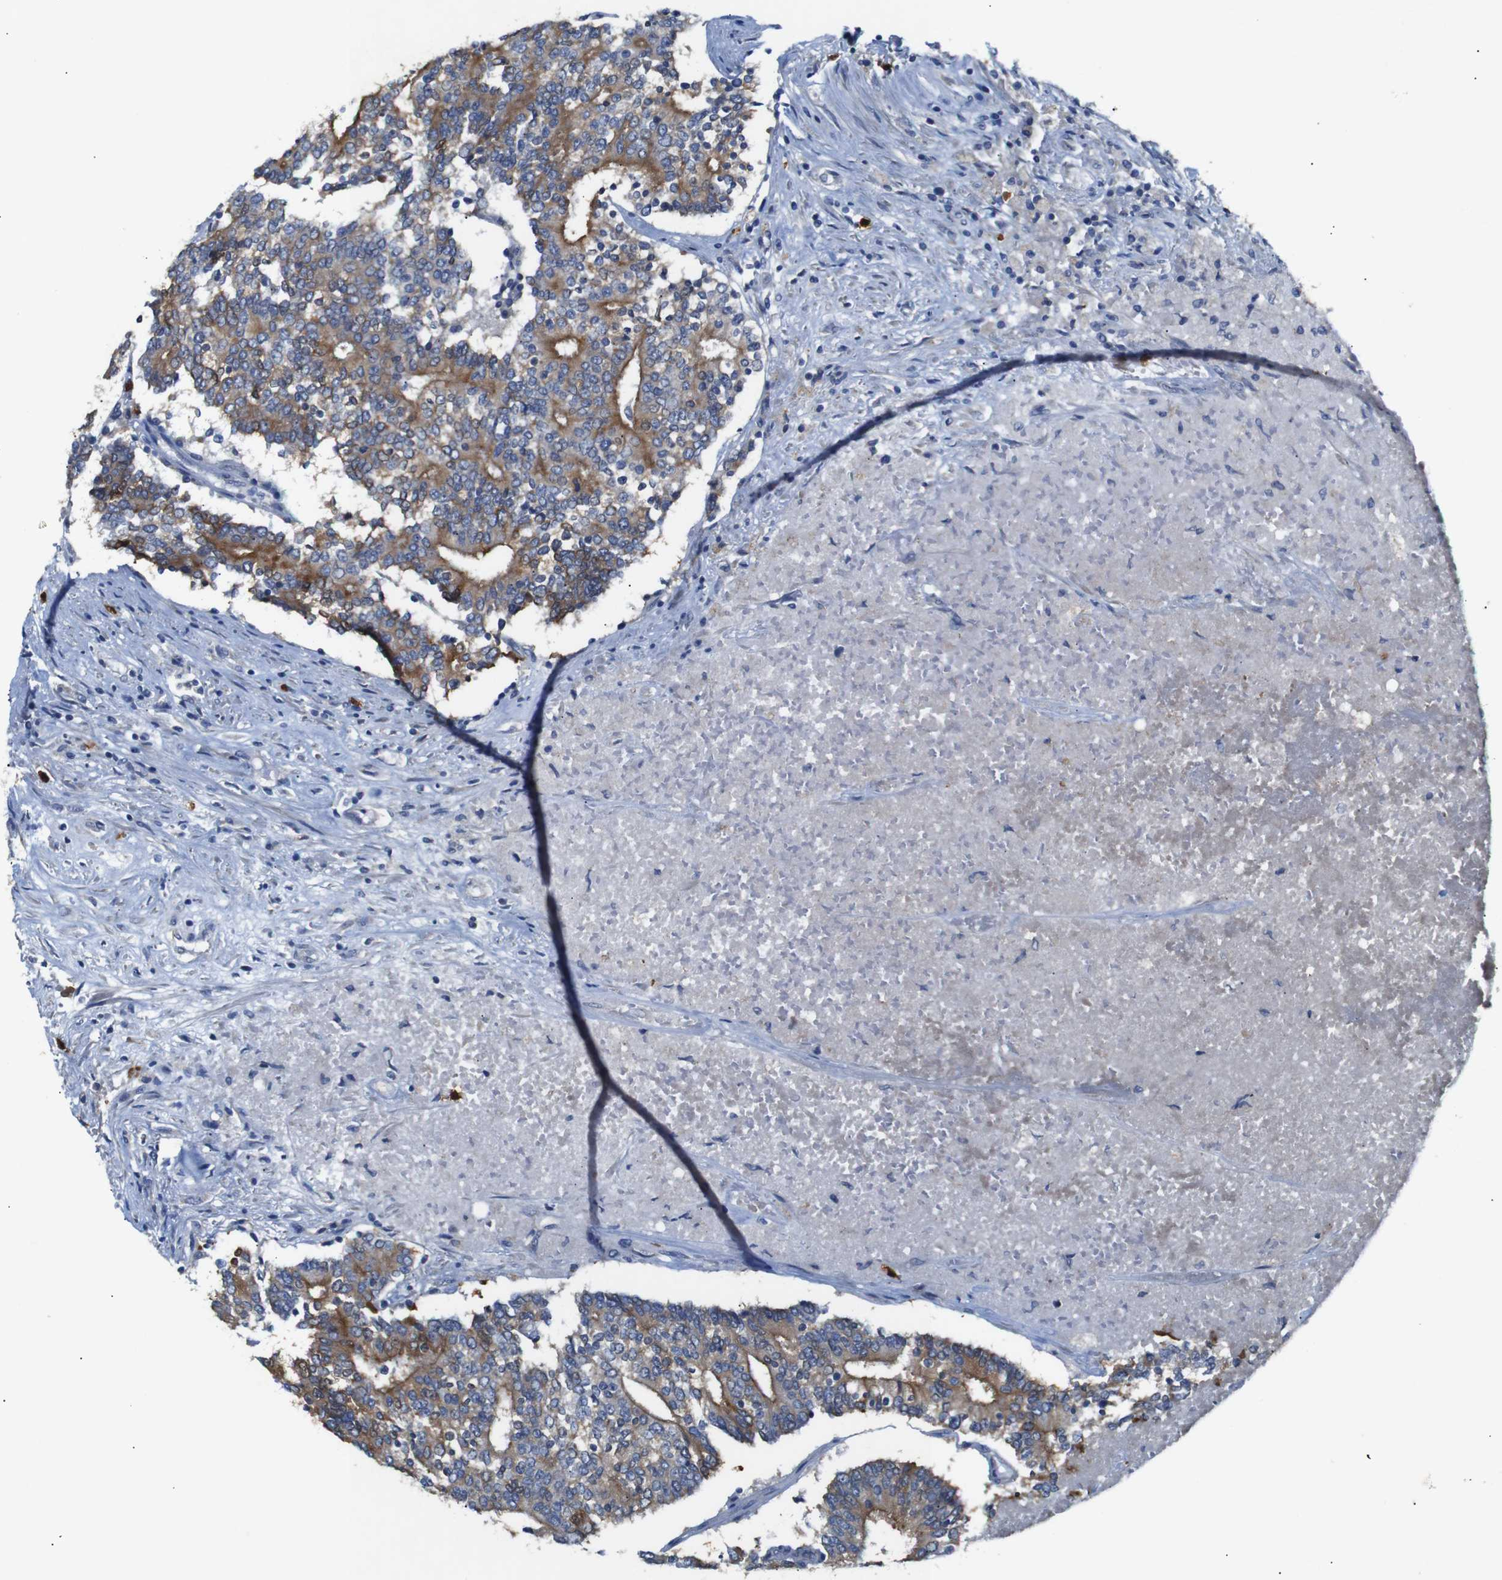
{"staining": {"intensity": "moderate", "quantity": ">75%", "location": "cytoplasmic/membranous"}, "tissue": "prostate cancer", "cell_type": "Tumor cells", "image_type": "cancer", "snomed": [{"axis": "morphology", "description": "Normal tissue, NOS"}, {"axis": "morphology", "description": "Adenocarcinoma, High grade"}, {"axis": "topography", "description": "Prostate"}, {"axis": "topography", "description": "Seminal veicle"}], "caption": "Immunohistochemistry of prostate cancer displays medium levels of moderate cytoplasmic/membranous staining in about >75% of tumor cells.", "gene": "ALOX15", "patient": {"sex": "male", "age": 55}}